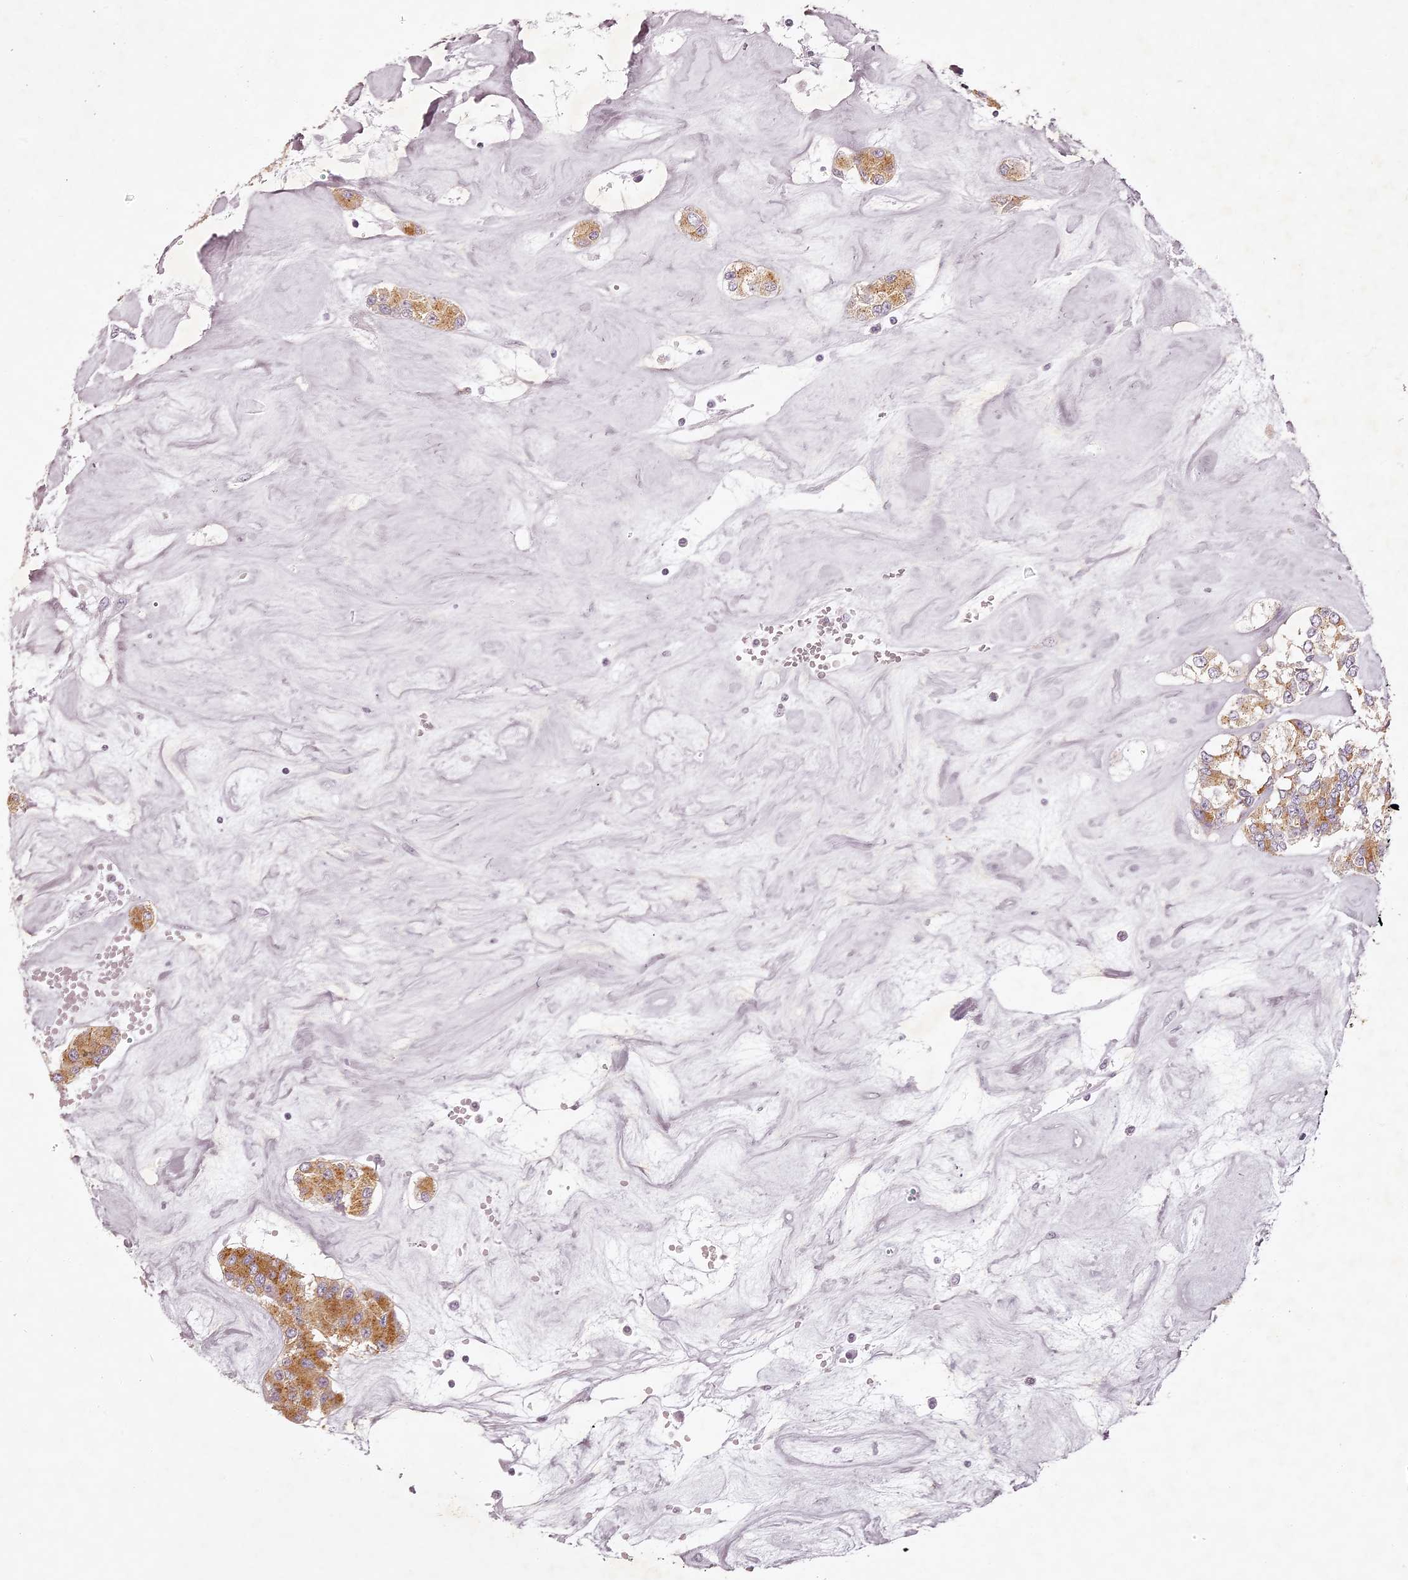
{"staining": {"intensity": "moderate", "quantity": ">75%", "location": "cytoplasmic/membranous"}, "tissue": "carcinoid", "cell_type": "Tumor cells", "image_type": "cancer", "snomed": [{"axis": "morphology", "description": "Carcinoid, malignant, NOS"}, {"axis": "topography", "description": "Pancreas"}], "caption": "DAB (3,3'-diaminobenzidine) immunohistochemical staining of human carcinoid shows moderate cytoplasmic/membranous protein expression in about >75% of tumor cells.", "gene": "ELAPOR1", "patient": {"sex": "male", "age": 41}}